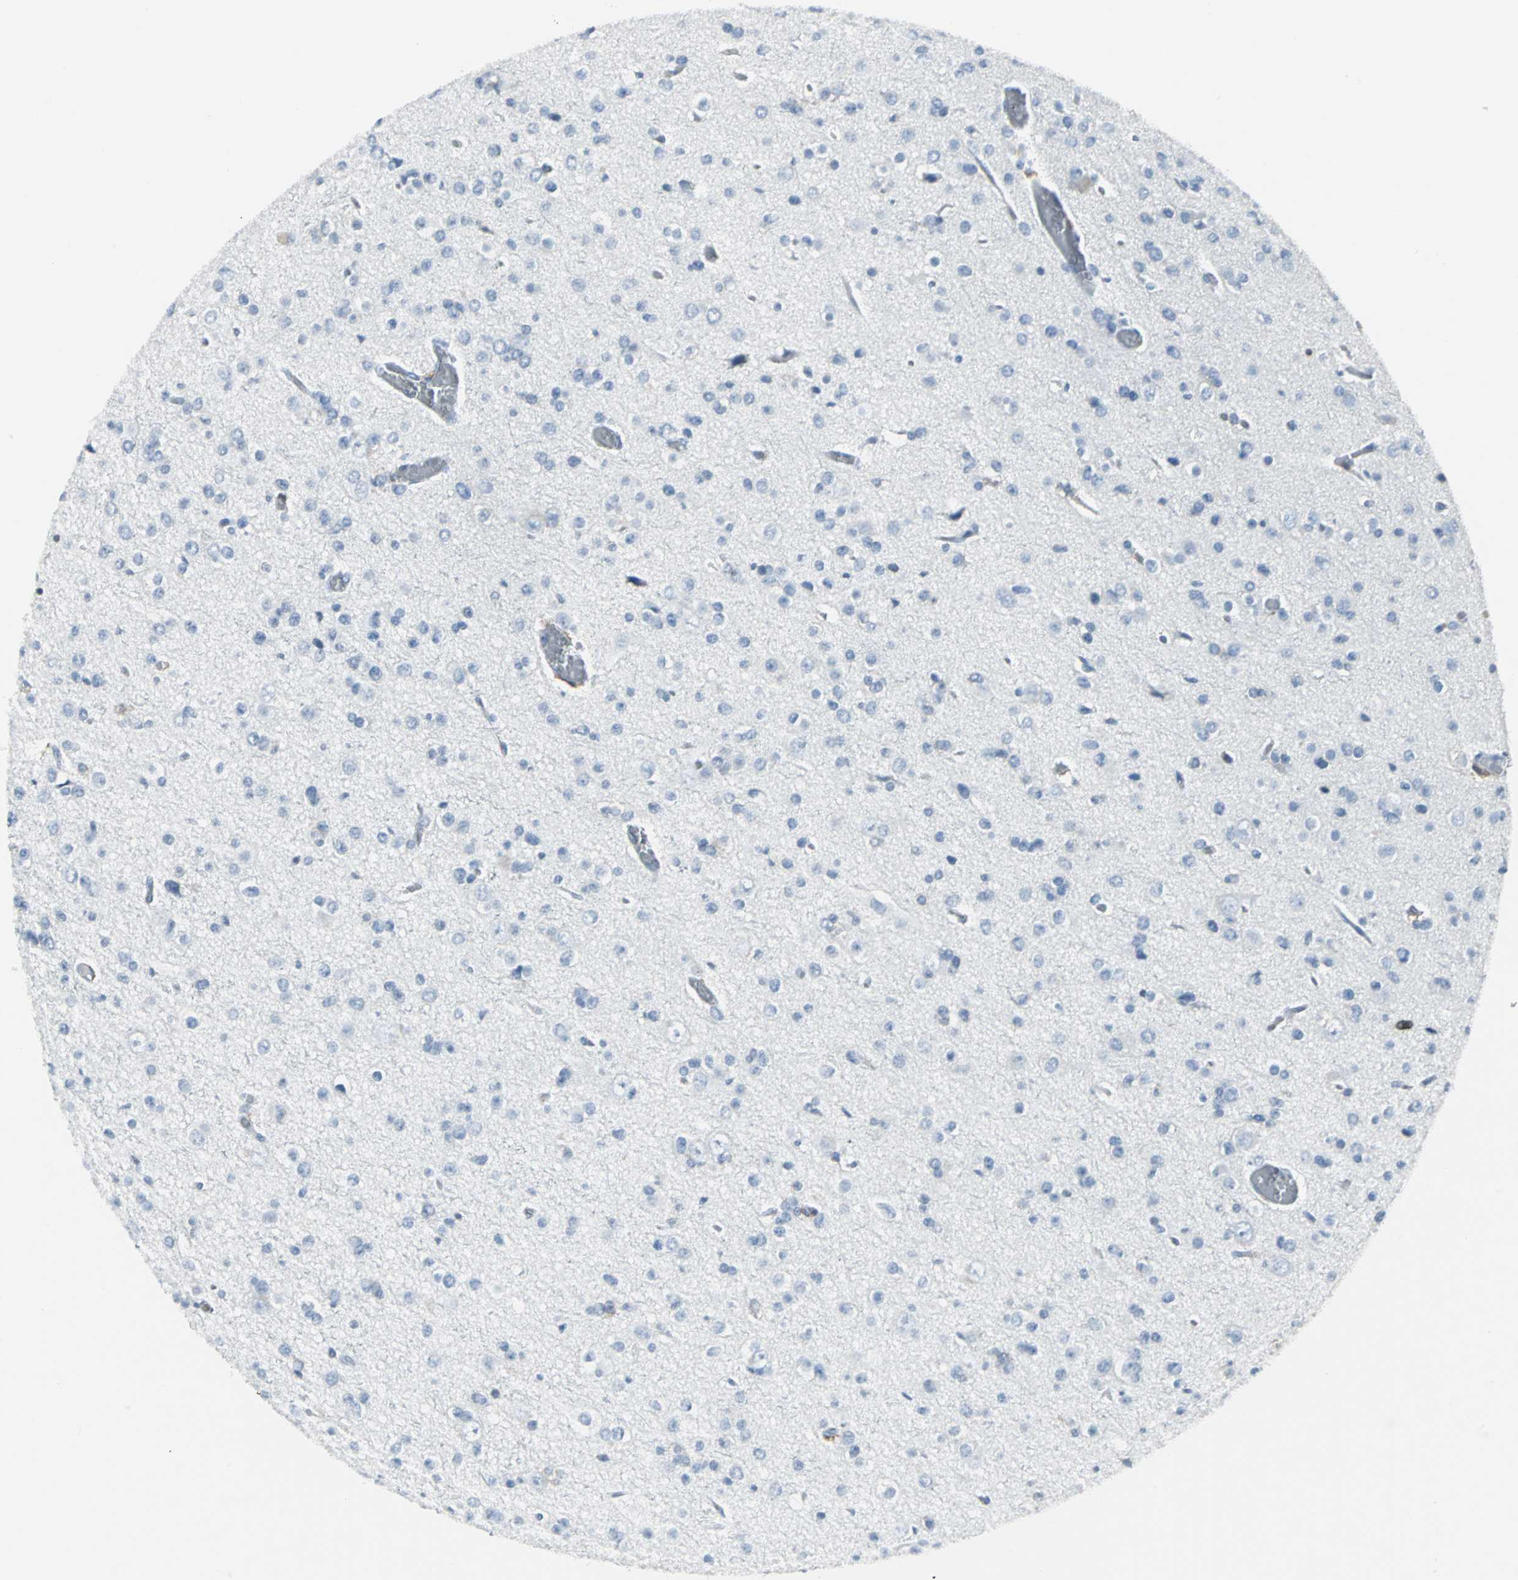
{"staining": {"intensity": "negative", "quantity": "none", "location": "none"}, "tissue": "glioma", "cell_type": "Tumor cells", "image_type": "cancer", "snomed": [{"axis": "morphology", "description": "Glioma, malignant, Low grade"}, {"axis": "topography", "description": "Brain"}], "caption": "Glioma was stained to show a protein in brown. There is no significant expression in tumor cells.", "gene": "IQGAP2", "patient": {"sex": "male", "age": 42}}